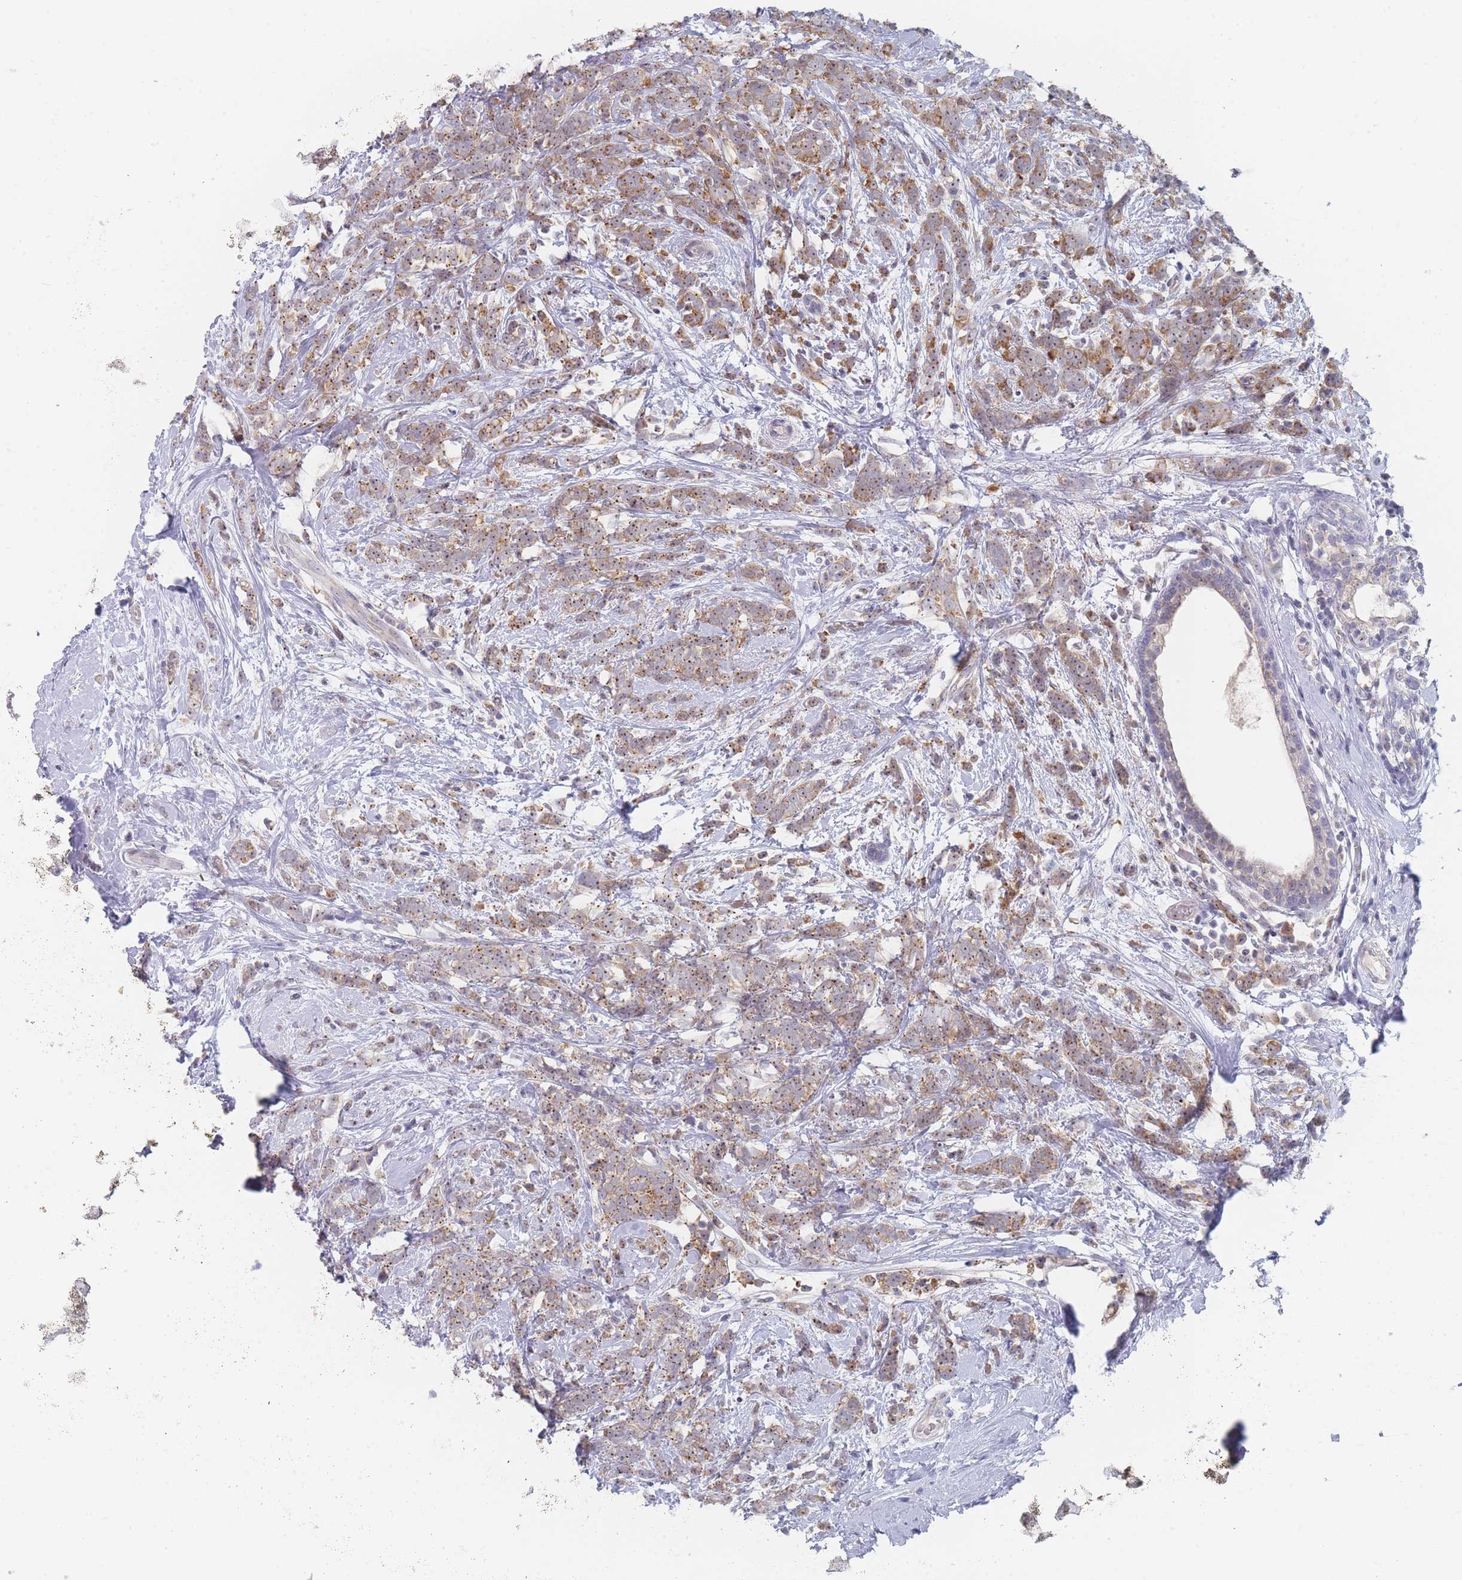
{"staining": {"intensity": "moderate", "quantity": "25%-75%", "location": "cytoplasmic/membranous,nuclear"}, "tissue": "breast cancer", "cell_type": "Tumor cells", "image_type": "cancer", "snomed": [{"axis": "morphology", "description": "Lobular carcinoma"}, {"axis": "topography", "description": "Breast"}], "caption": "The micrograph displays immunohistochemical staining of breast cancer. There is moderate cytoplasmic/membranous and nuclear staining is seen in about 25%-75% of tumor cells.", "gene": "RNF8", "patient": {"sex": "female", "age": 58}}